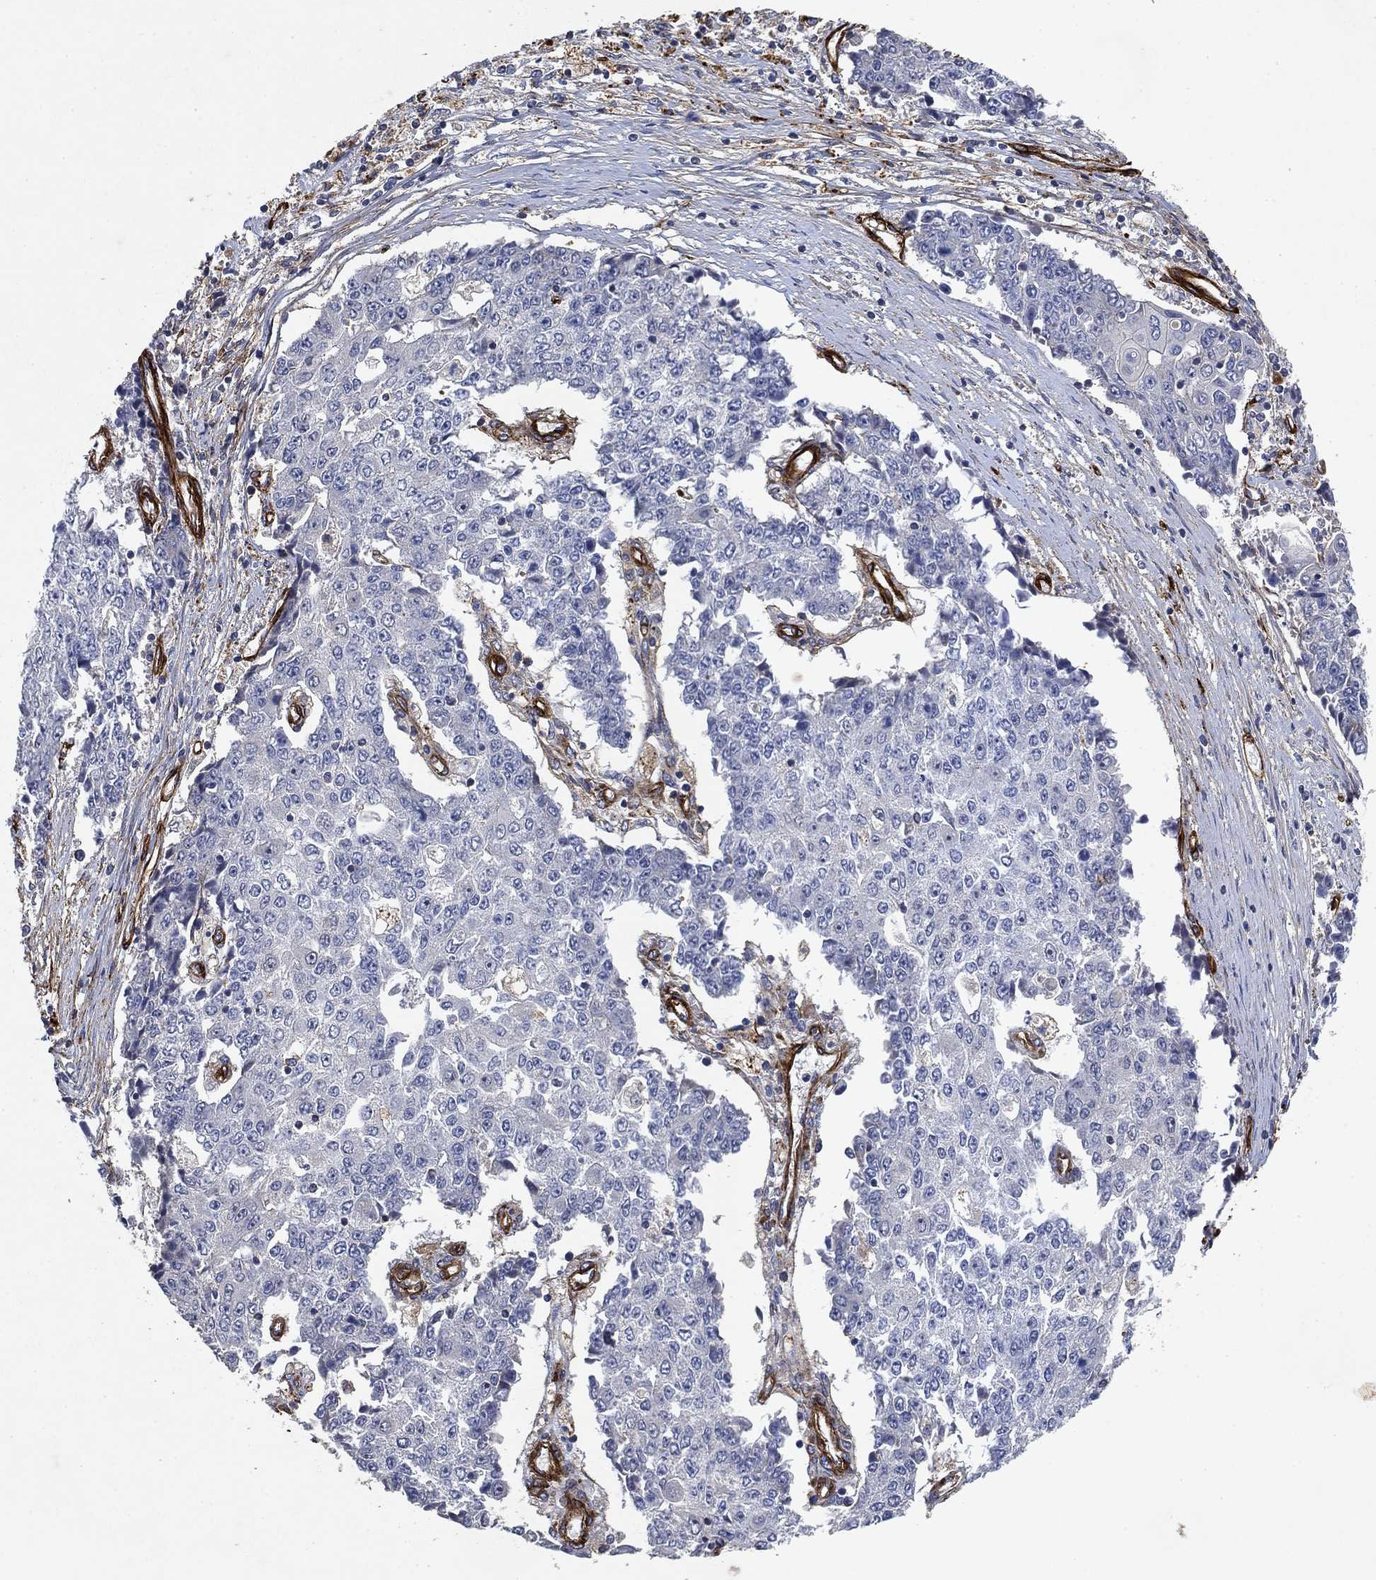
{"staining": {"intensity": "negative", "quantity": "none", "location": "none"}, "tissue": "ovarian cancer", "cell_type": "Tumor cells", "image_type": "cancer", "snomed": [{"axis": "morphology", "description": "Carcinoma, endometroid"}, {"axis": "topography", "description": "Ovary"}], "caption": "Ovarian cancer (endometroid carcinoma) stained for a protein using immunohistochemistry reveals no expression tumor cells.", "gene": "COL4A2", "patient": {"sex": "female", "age": 42}}